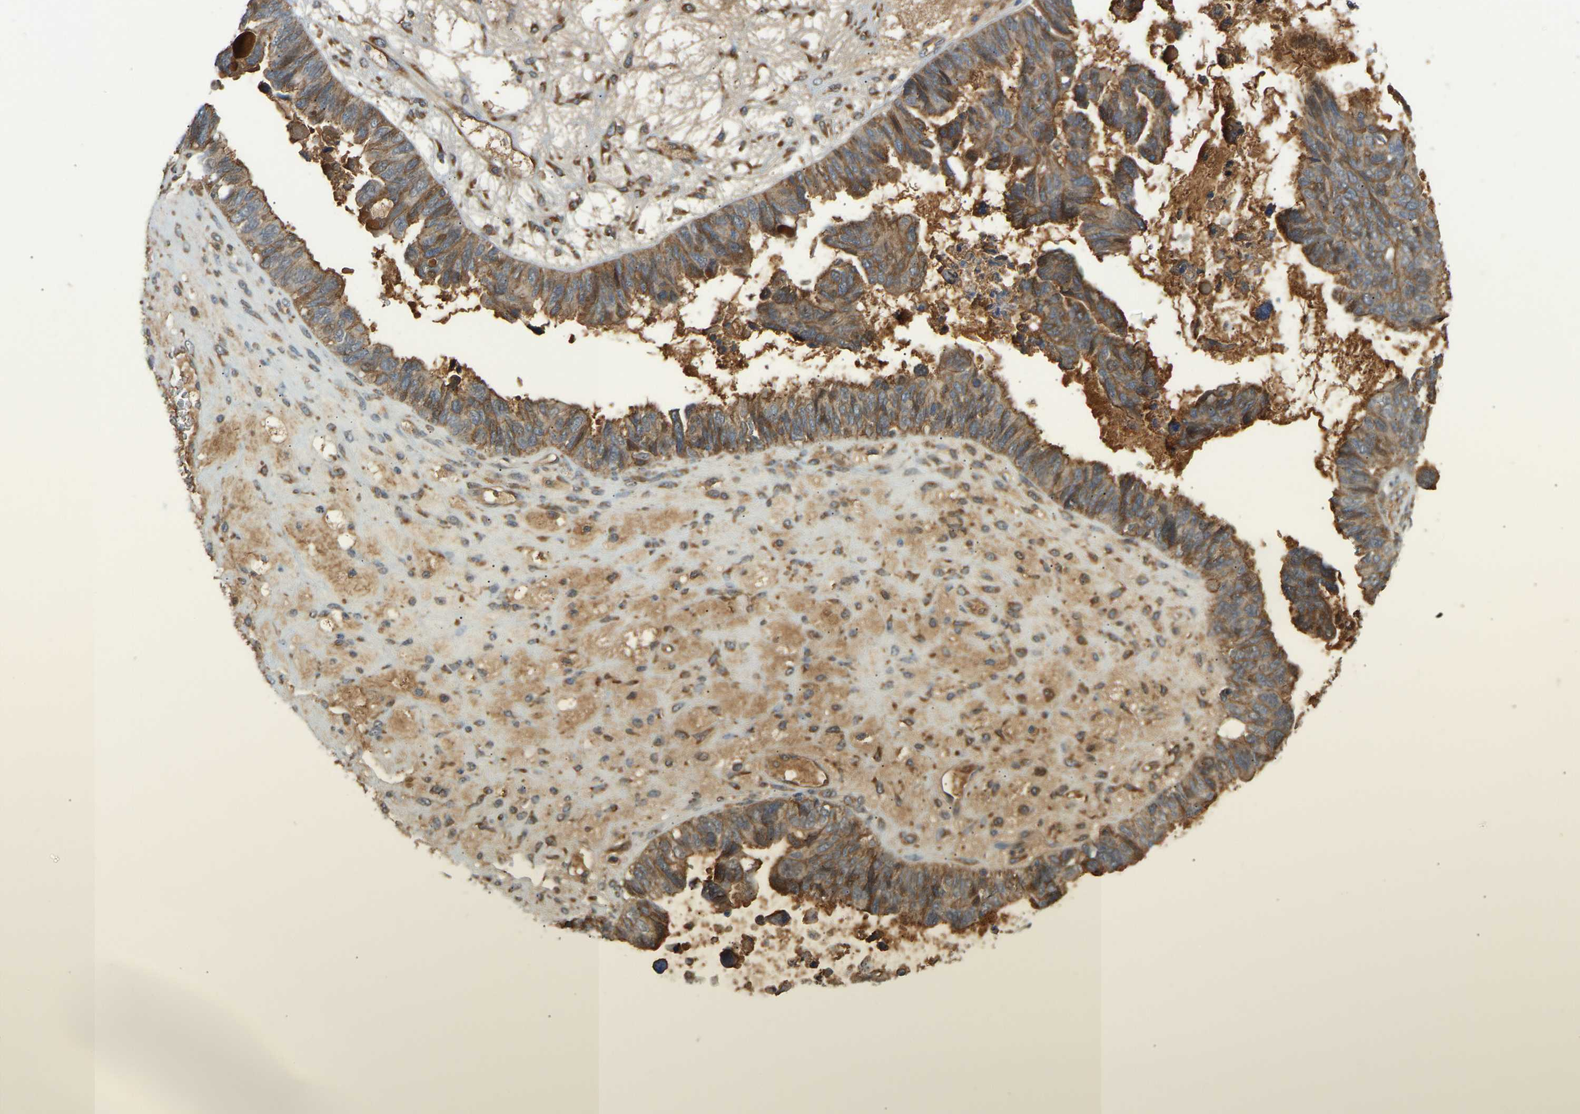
{"staining": {"intensity": "moderate", "quantity": ">75%", "location": "cytoplasmic/membranous"}, "tissue": "ovarian cancer", "cell_type": "Tumor cells", "image_type": "cancer", "snomed": [{"axis": "morphology", "description": "Cystadenocarcinoma, serous, NOS"}, {"axis": "topography", "description": "Ovary"}], "caption": "A high-resolution histopathology image shows immunohistochemistry staining of ovarian cancer (serous cystadenocarcinoma), which demonstrates moderate cytoplasmic/membranous staining in about >75% of tumor cells. (Brightfield microscopy of DAB IHC at high magnification).", "gene": "PTCD1", "patient": {"sex": "female", "age": 79}}